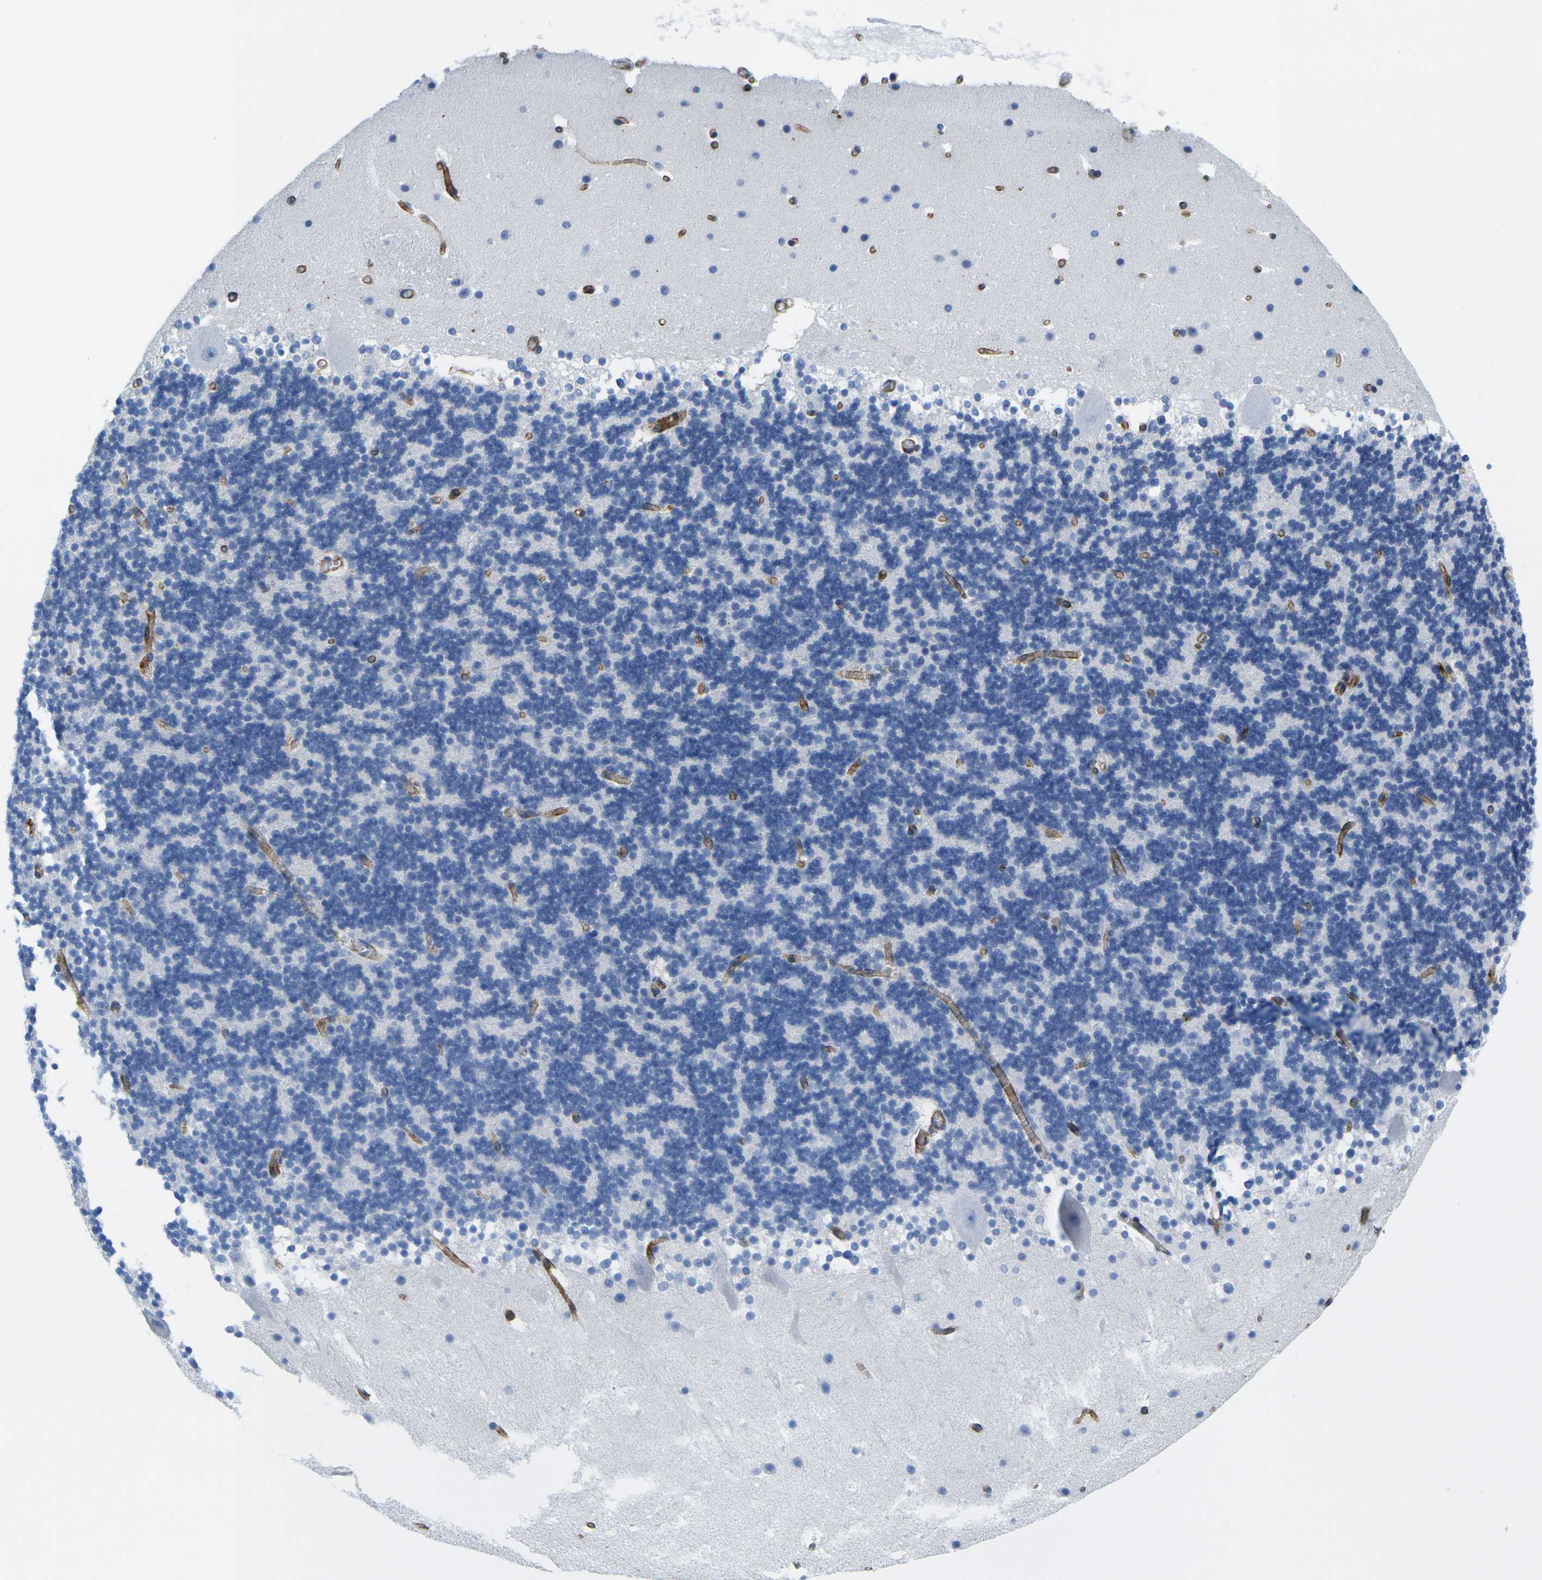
{"staining": {"intensity": "negative", "quantity": "none", "location": "none"}, "tissue": "cerebellum", "cell_type": "Cells in granular layer", "image_type": "normal", "snomed": [{"axis": "morphology", "description": "Normal tissue, NOS"}, {"axis": "topography", "description": "Cerebellum"}], "caption": "Histopathology image shows no significant protein positivity in cells in granular layer of unremarkable cerebellum. (DAB (3,3'-diaminobenzidine) immunohistochemistry with hematoxylin counter stain).", "gene": "IQGAP1", "patient": {"sex": "male", "age": 45}}